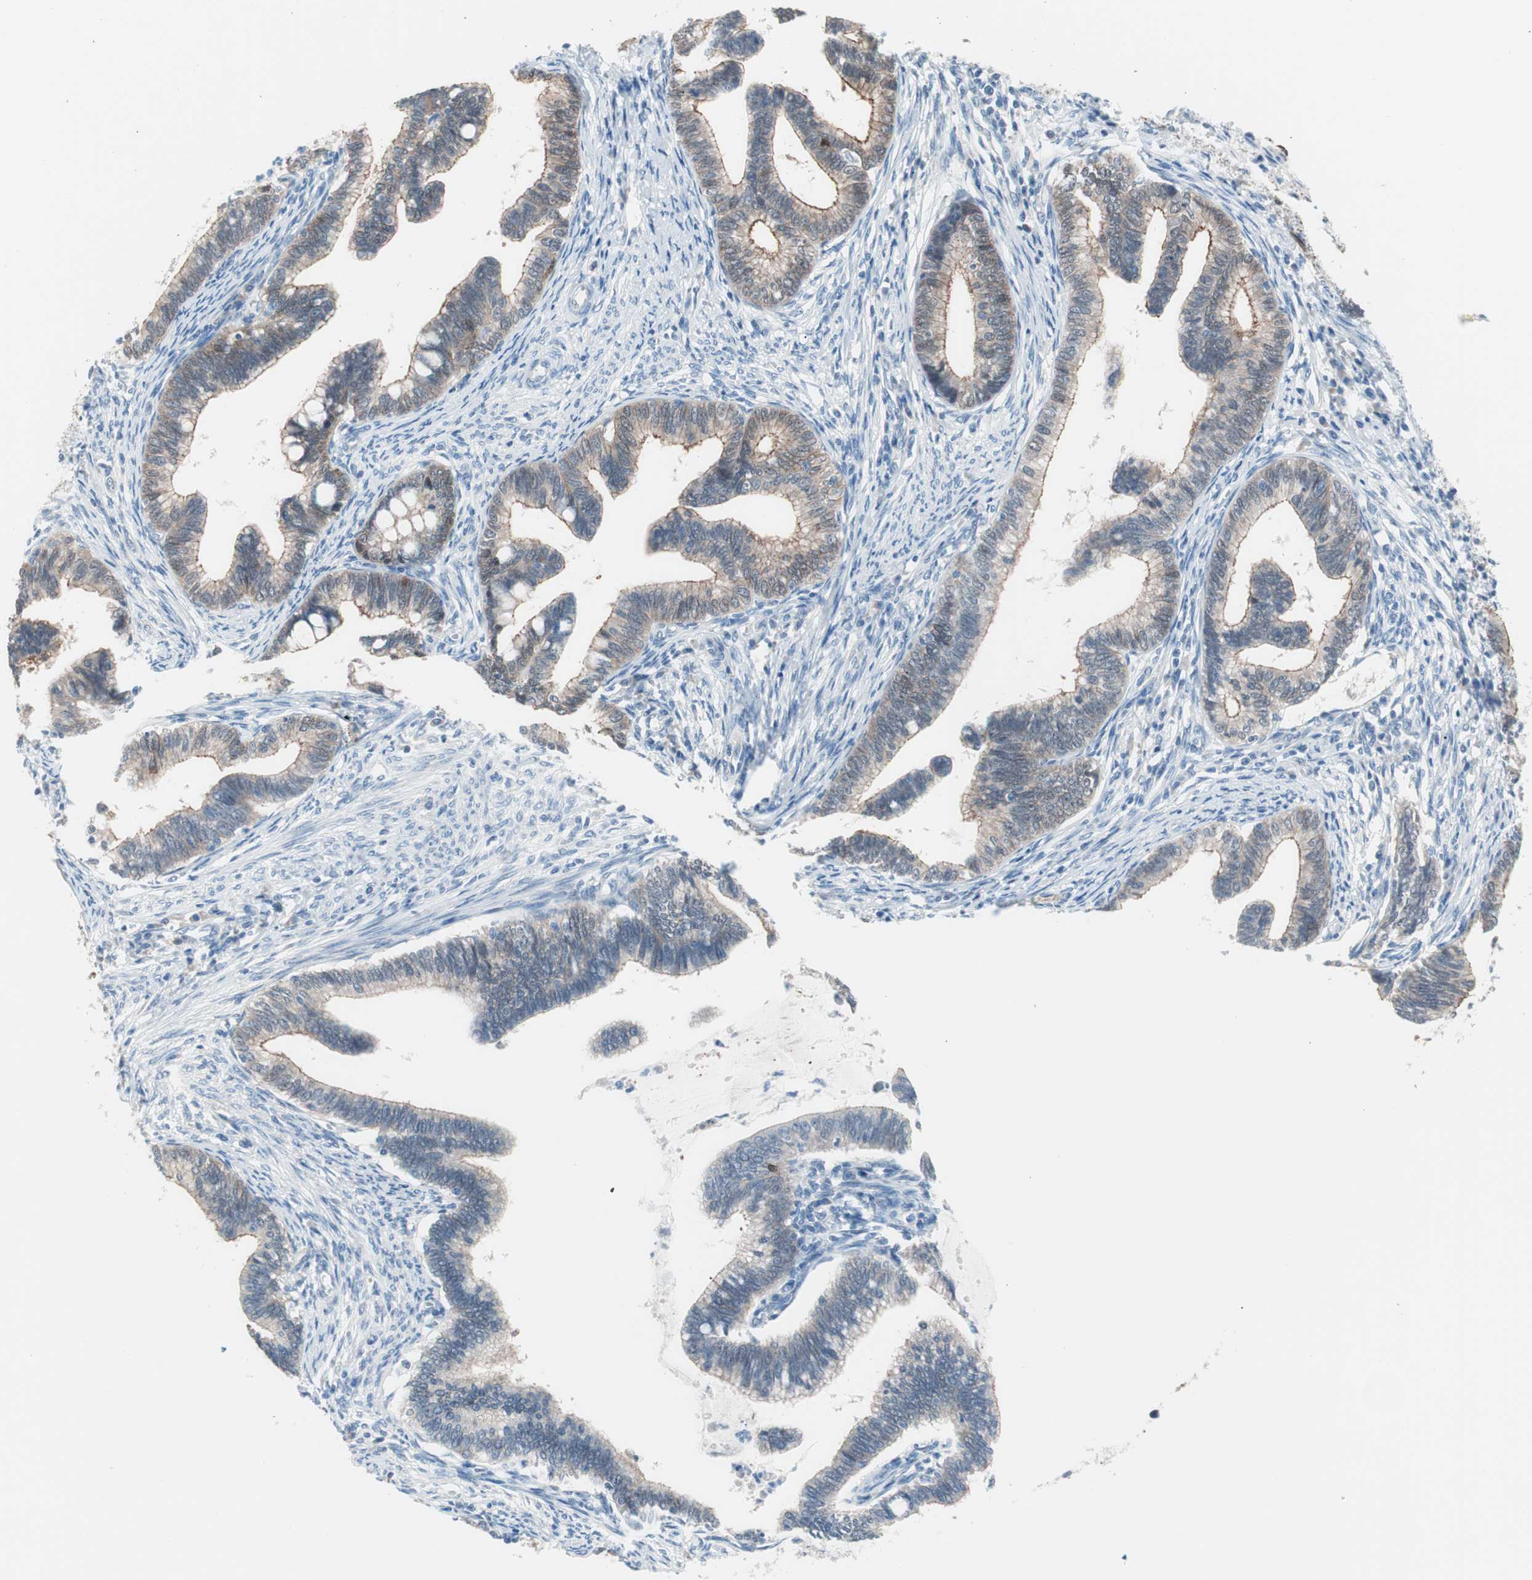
{"staining": {"intensity": "moderate", "quantity": ">75%", "location": "cytoplasmic/membranous"}, "tissue": "cervical cancer", "cell_type": "Tumor cells", "image_type": "cancer", "snomed": [{"axis": "morphology", "description": "Adenocarcinoma, NOS"}, {"axis": "topography", "description": "Cervix"}], "caption": "Moderate cytoplasmic/membranous positivity is appreciated in approximately >75% of tumor cells in cervical cancer (adenocarcinoma). Using DAB (3,3'-diaminobenzidine) (brown) and hematoxylin (blue) stains, captured at high magnification using brightfield microscopy.", "gene": "VIL1", "patient": {"sex": "female", "age": 36}}